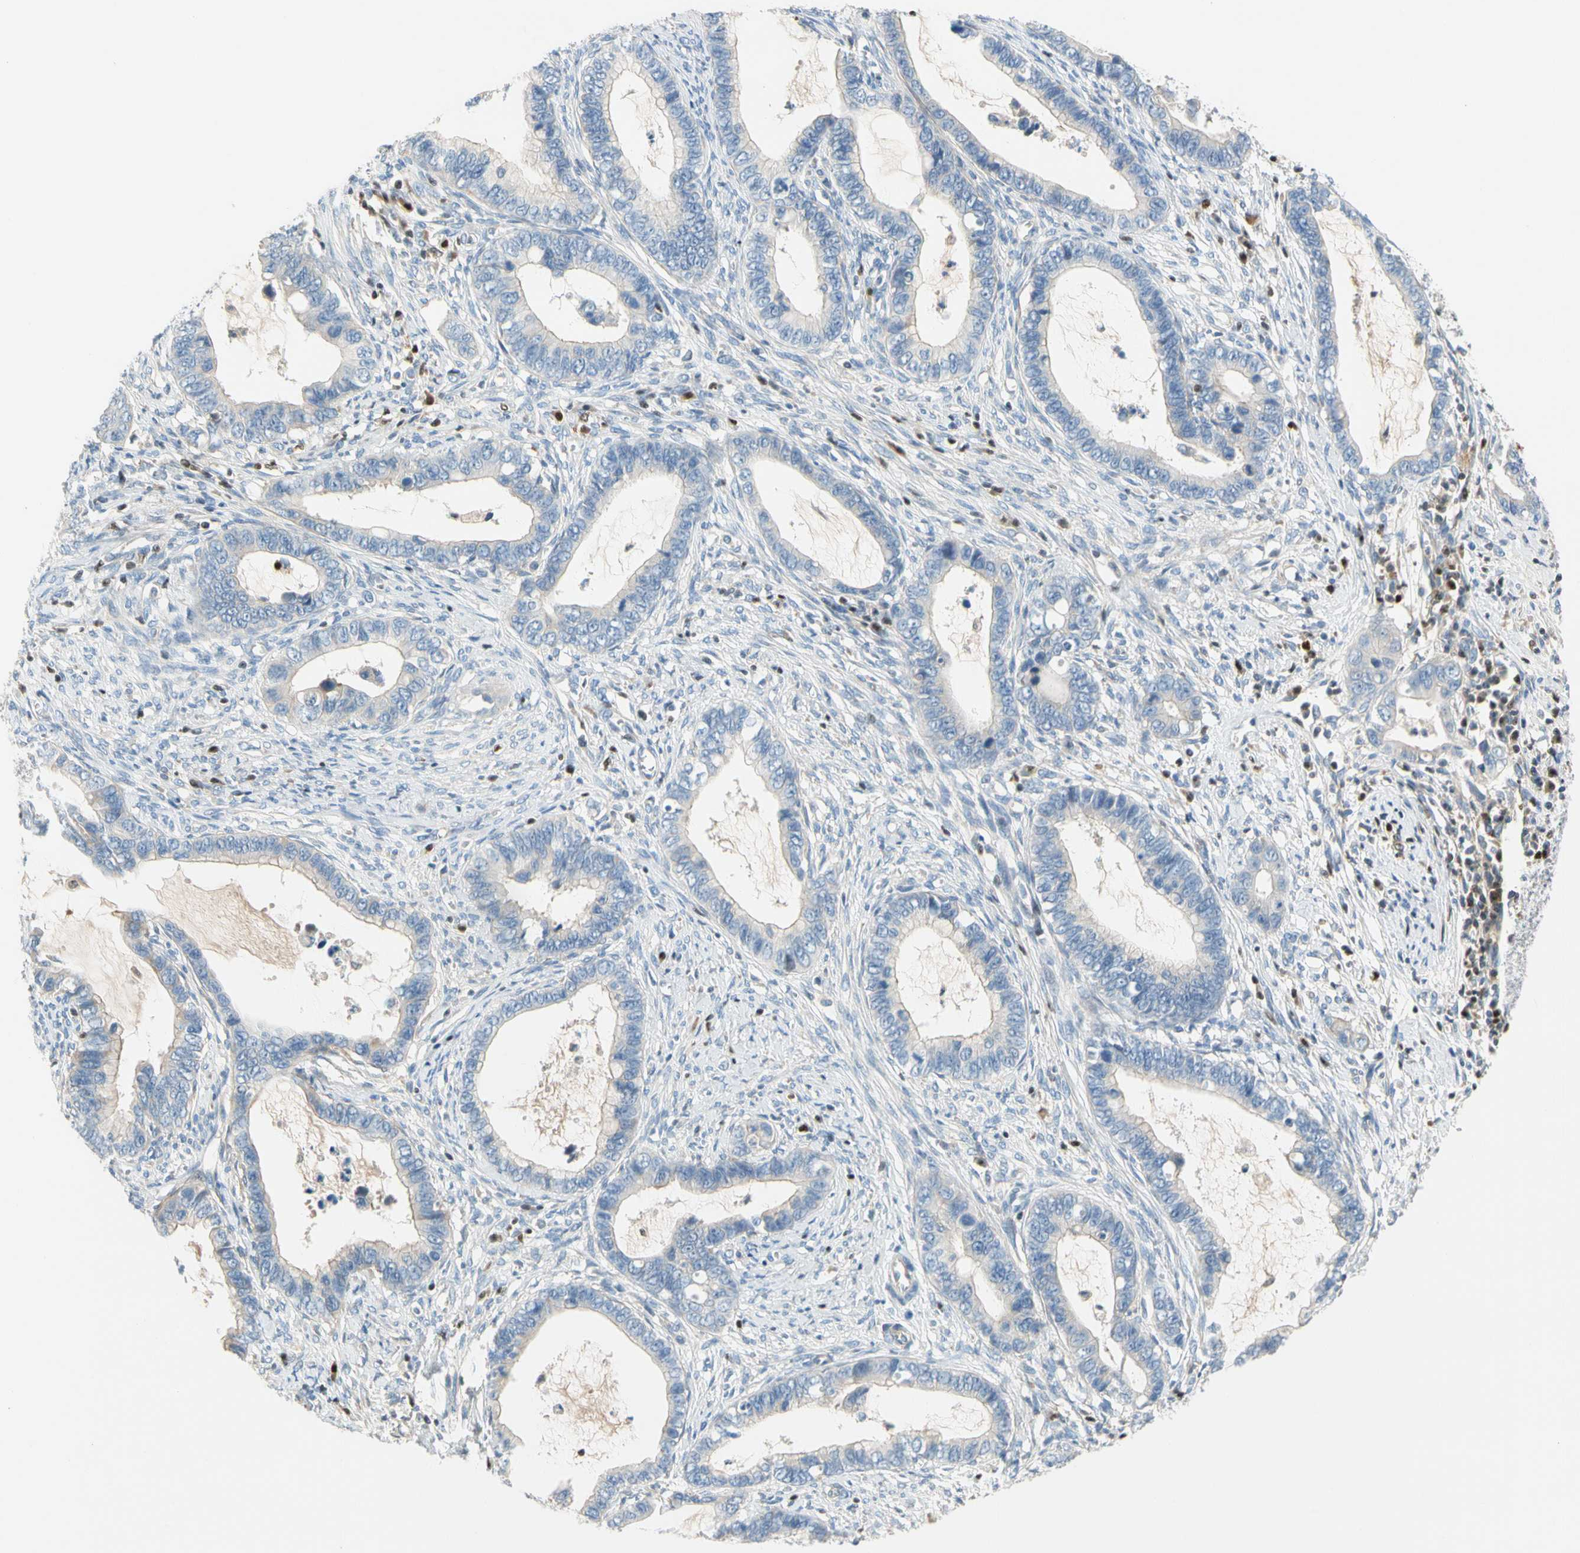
{"staining": {"intensity": "negative", "quantity": "none", "location": "none"}, "tissue": "cervical cancer", "cell_type": "Tumor cells", "image_type": "cancer", "snomed": [{"axis": "morphology", "description": "Adenocarcinoma, NOS"}, {"axis": "topography", "description": "Cervix"}], "caption": "DAB (3,3'-diaminobenzidine) immunohistochemical staining of adenocarcinoma (cervical) exhibits no significant positivity in tumor cells. (DAB immunohistochemistry visualized using brightfield microscopy, high magnification).", "gene": "SP140", "patient": {"sex": "female", "age": 44}}